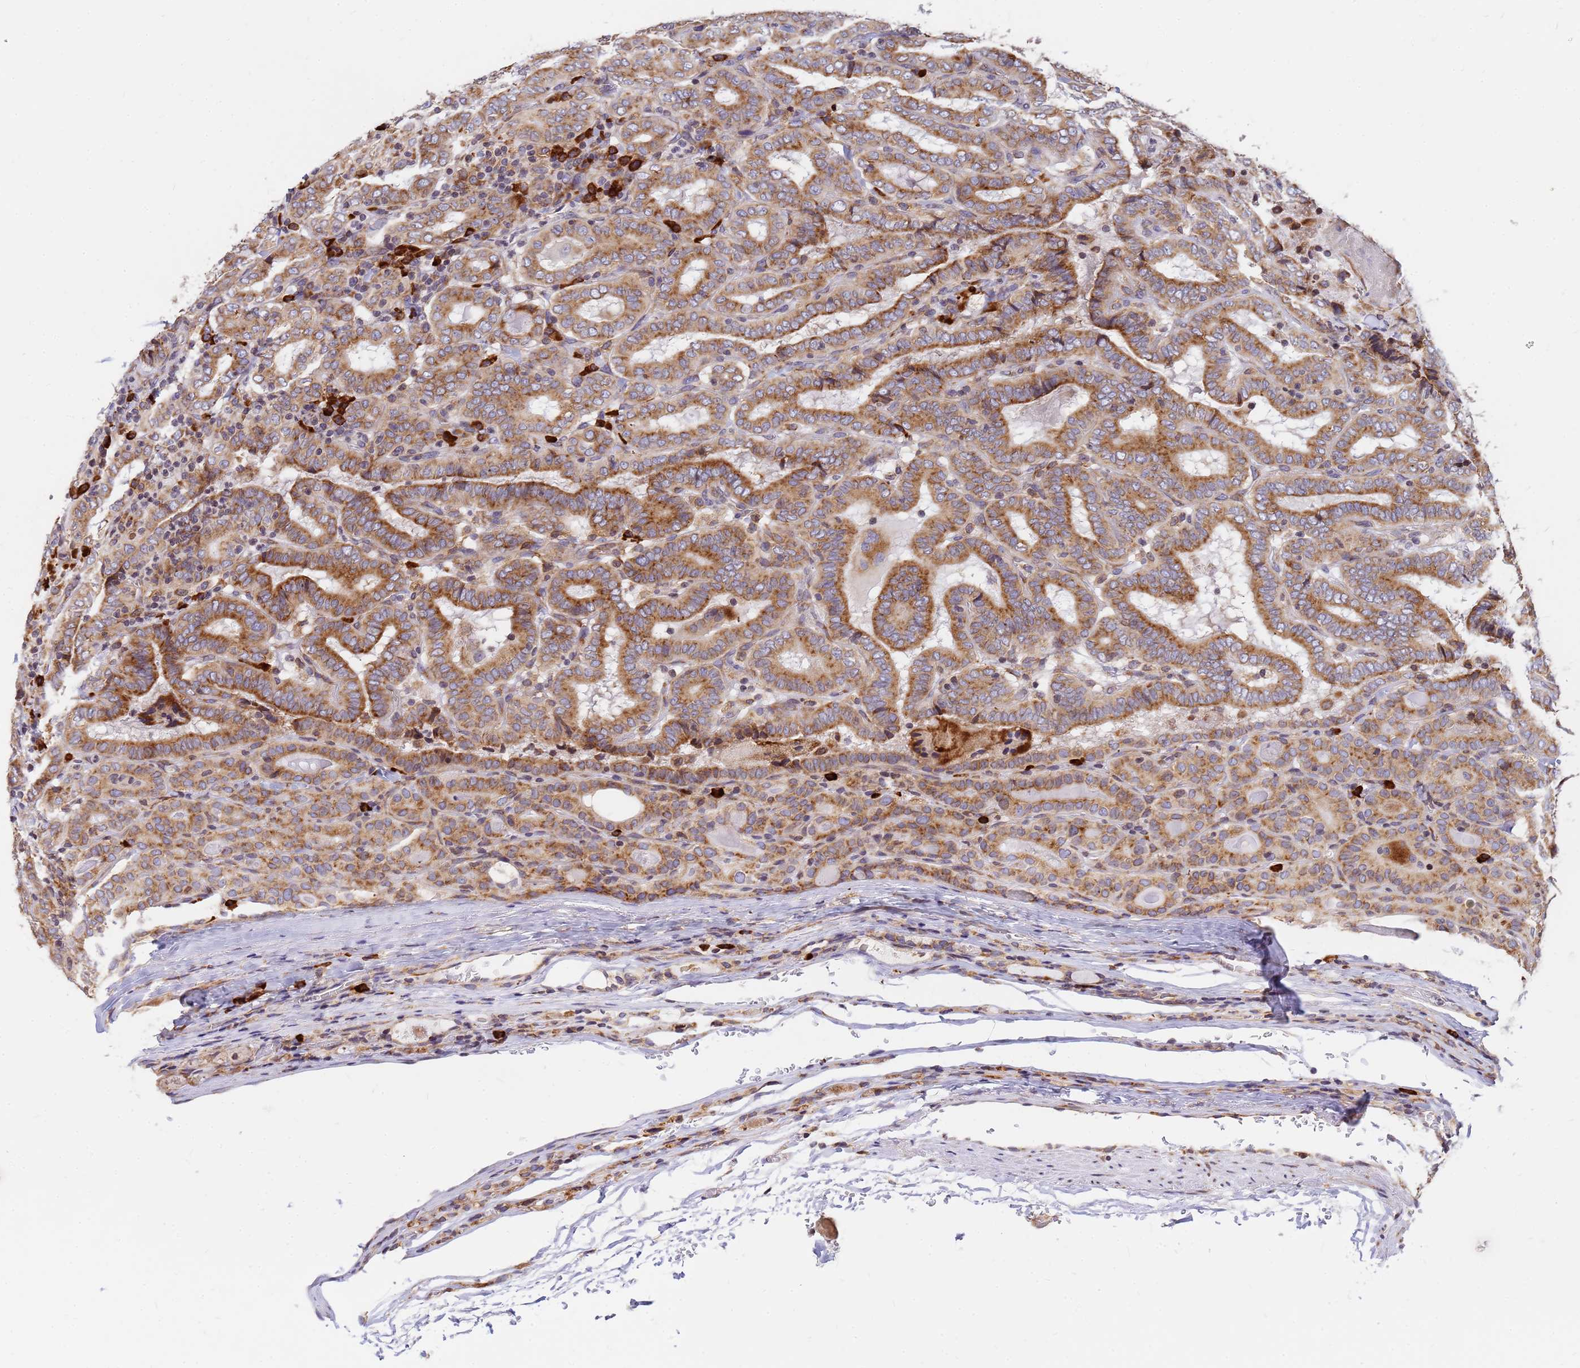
{"staining": {"intensity": "moderate", "quantity": ">75%", "location": "cytoplasmic/membranous"}, "tissue": "thyroid cancer", "cell_type": "Tumor cells", "image_type": "cancer", "snomed": [{"axis": "morphology", "description": "Papillary adenocarcinoma, NOS"}, {"axis": "topography", "description": "Thyroid gland"}], "caption": "Papillary adenocarcinoma (thyroid) stained with DAB (3,3'-diaminobenzidine) IHC displays medium levels of moderate cytoplasmic/membranous expression in about >75% of tumor cells.", "gene": "SSR4", "patient": {"sex": "female", "age": 72}}